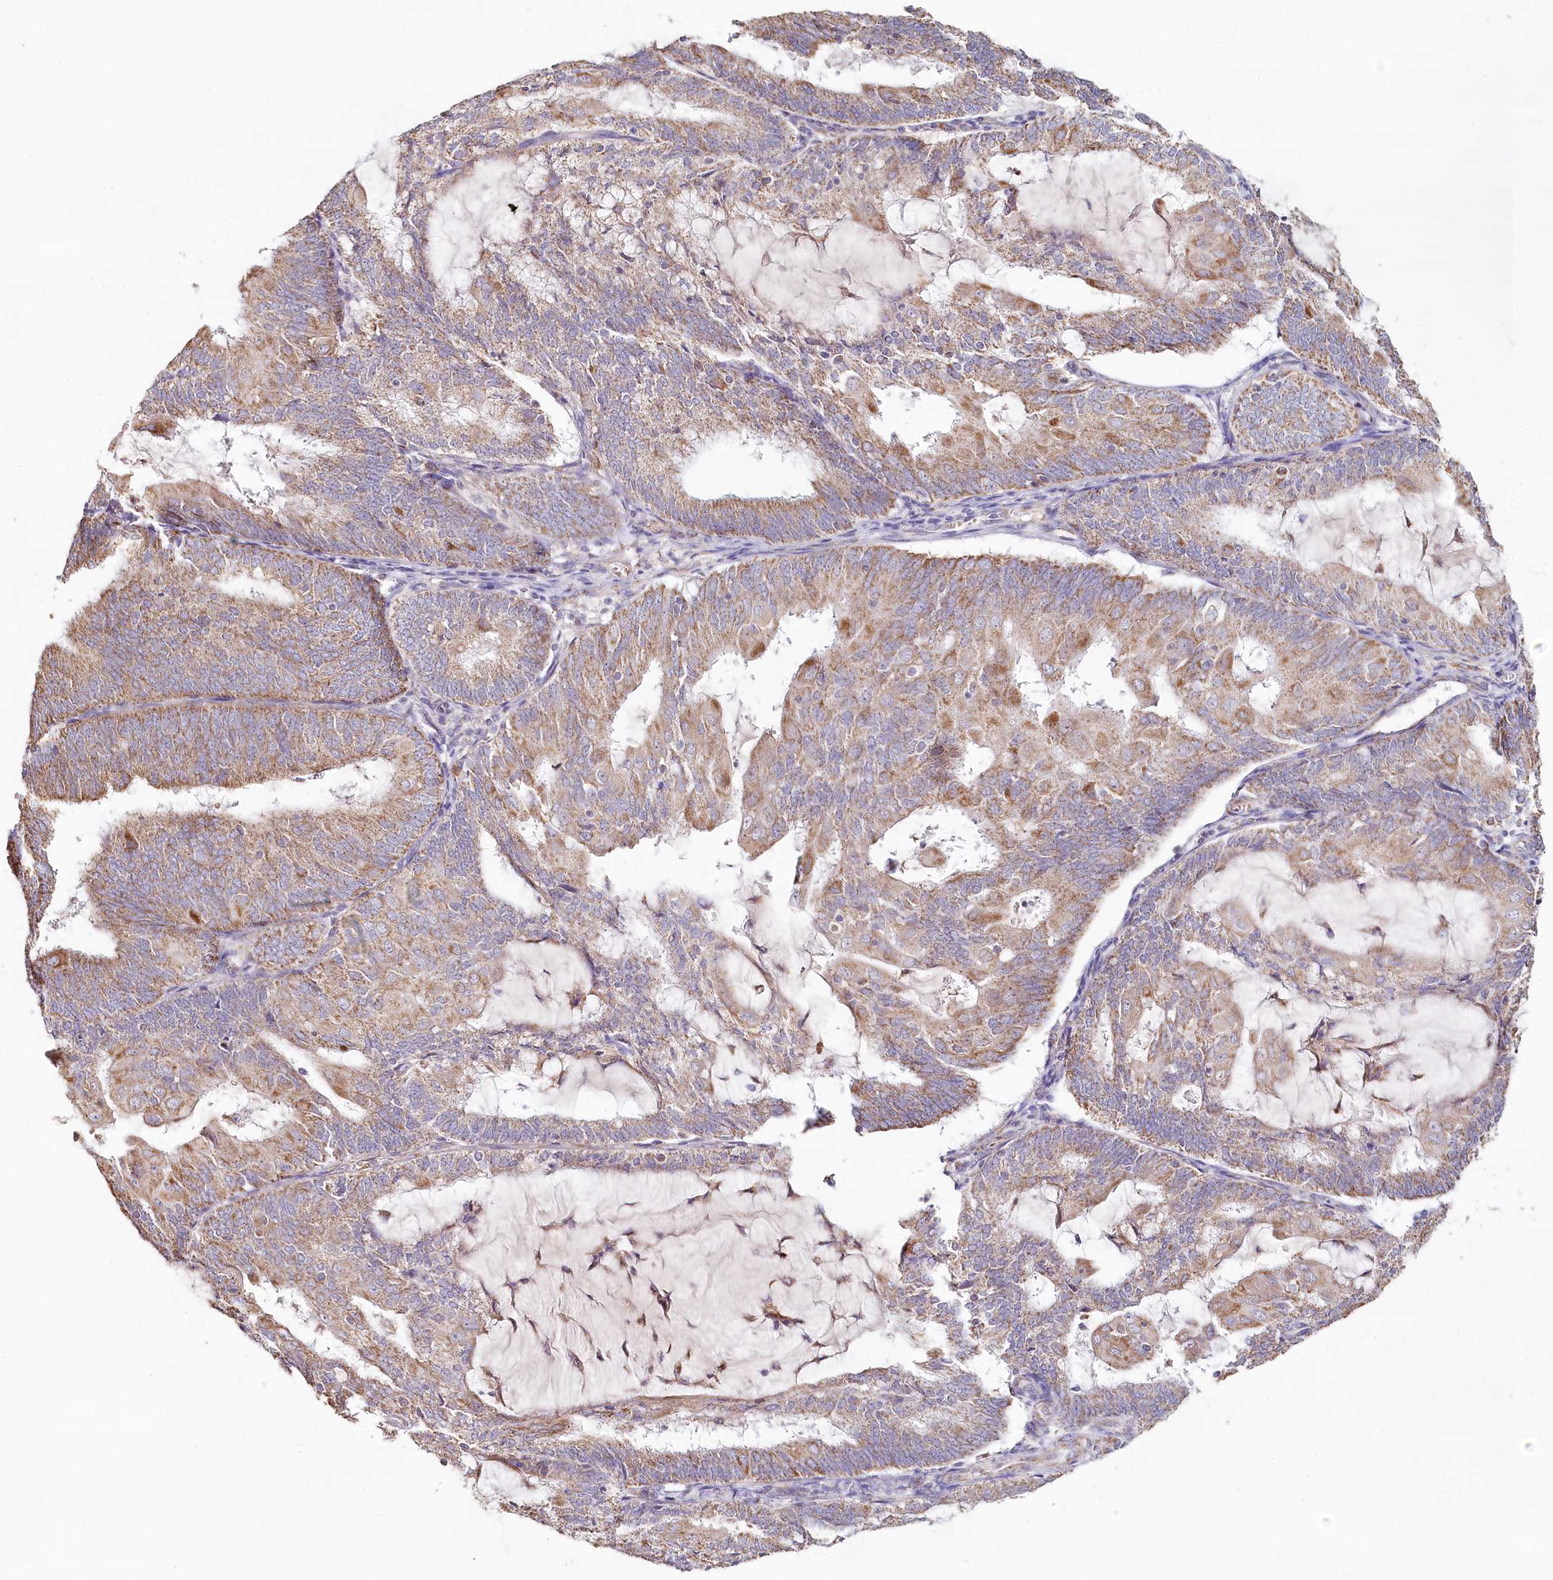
{"staining": {"intensity": "moderate", "quantity": "25%-75%", "location": "cytoplasmic/membranous"}, "tissue": "endometrial cancer", "cell_type": "Tumor cells", "image_type": "cancer", "snomed": [{"axis": "morphology", "description": "Adenocarcinoma, NOS"}, {"axis": "topography", "description": "Endometrium"}], "caption": "Immunohistochemistry (DAB (3,3'-diaminobenzidine)) staining of human endometrial cancer (adenocarcinoma) reveals moderate cytoplasmic/membranous protein expression in about 25%-75% of tumor cells.", "gene": "MMP25", "patient": {"sex": "female", "age": 81}}